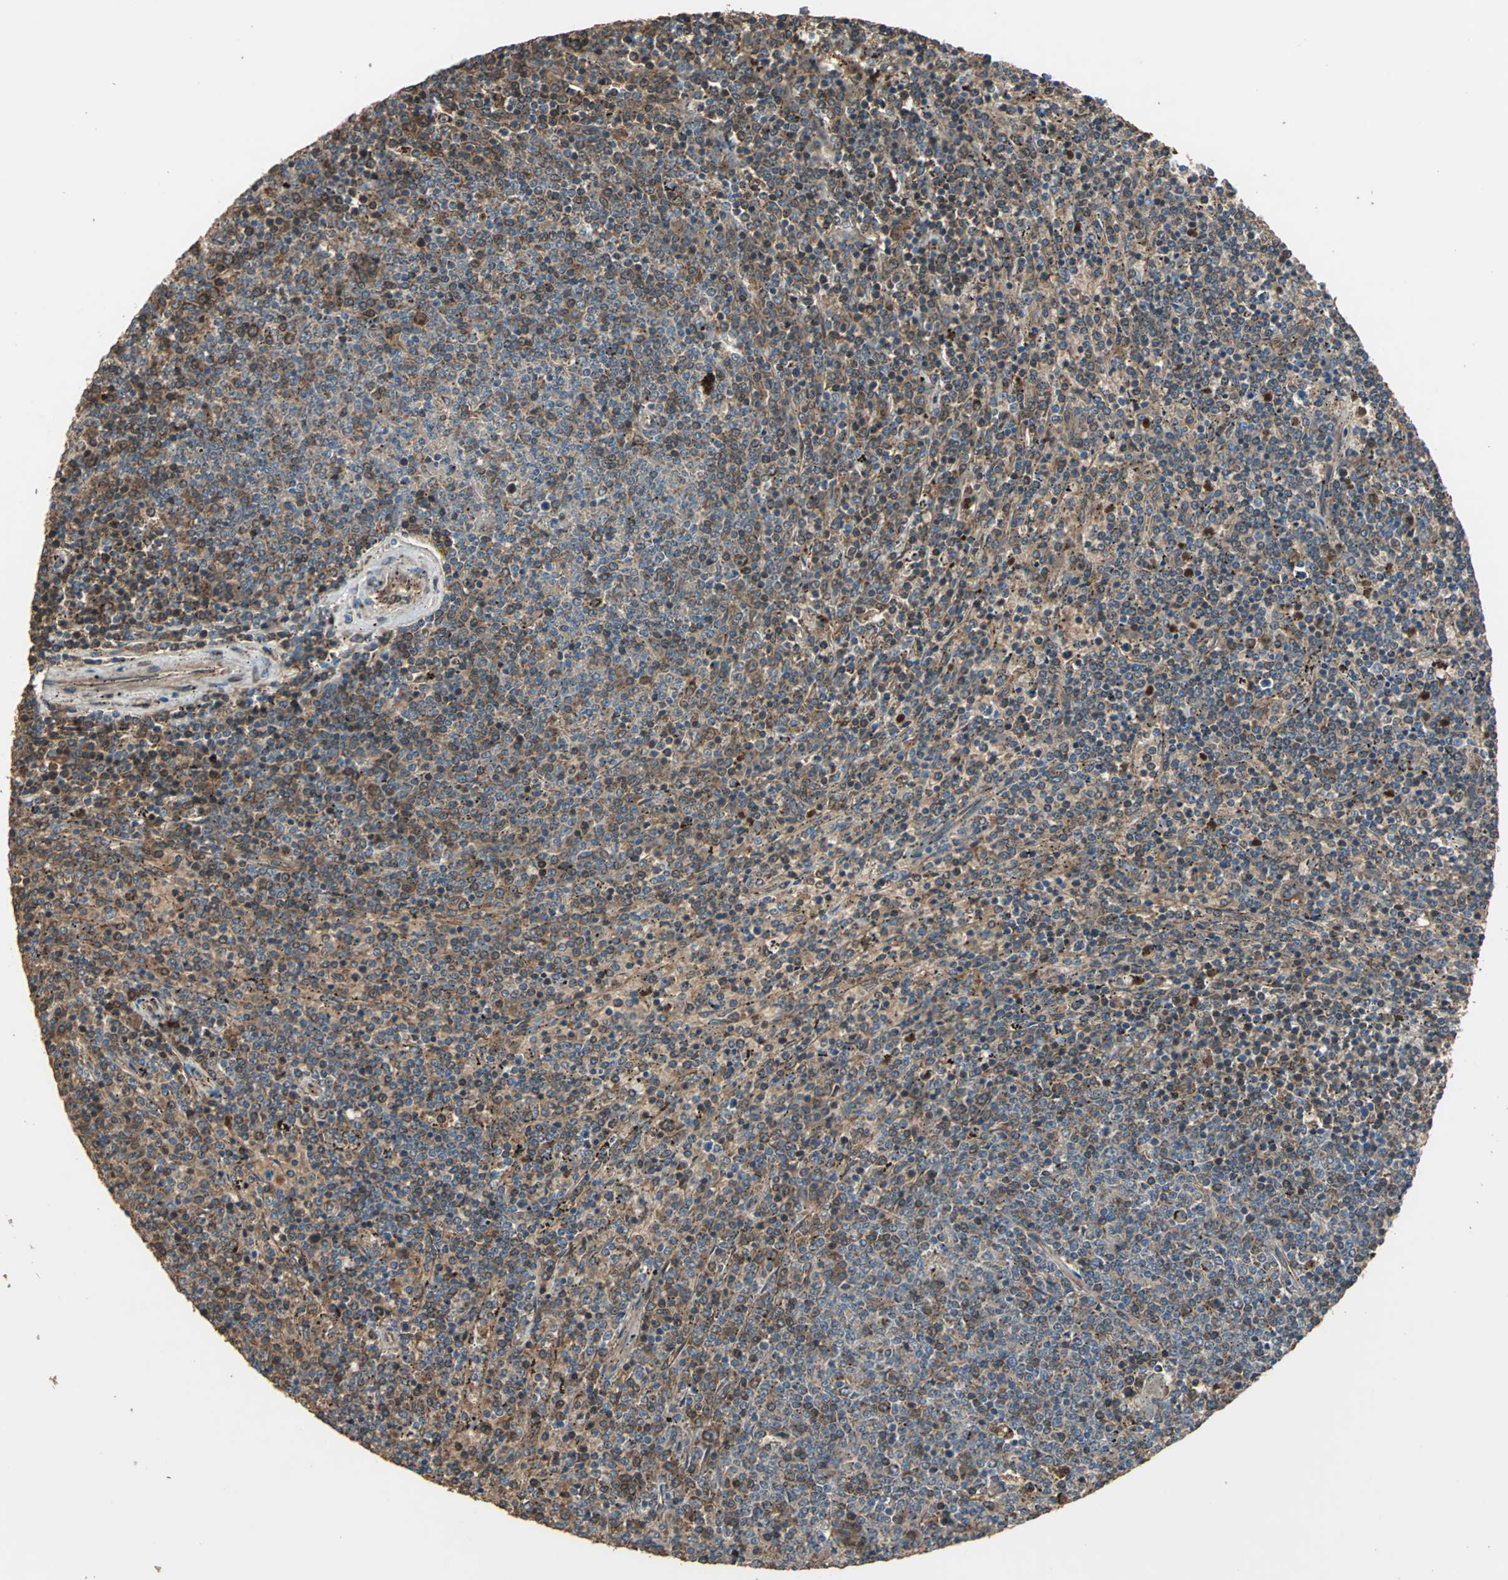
{"staining": {"intensity": "strong", "quantity": ">75%", "location": "cytoplasmic/membranous"}, "tissue": "lymphoma", "cell_type": "Tumor cells", "image_type": "cancer", "snomed": [{"axis": "morphology", "description": "Malignant lymphoma, non-Hodgkin's type, Low grade"}, {"axis": "topography", "description": "Spleen"}], "caption": "Immunohistochemical staining of lymphoma demonstrates high levels of strong cytoplasmic/membranous positivity in approximately >75% of tumor cells.", "gene": "POLRMT", "patient": {"sex": "female", "age": 50}}